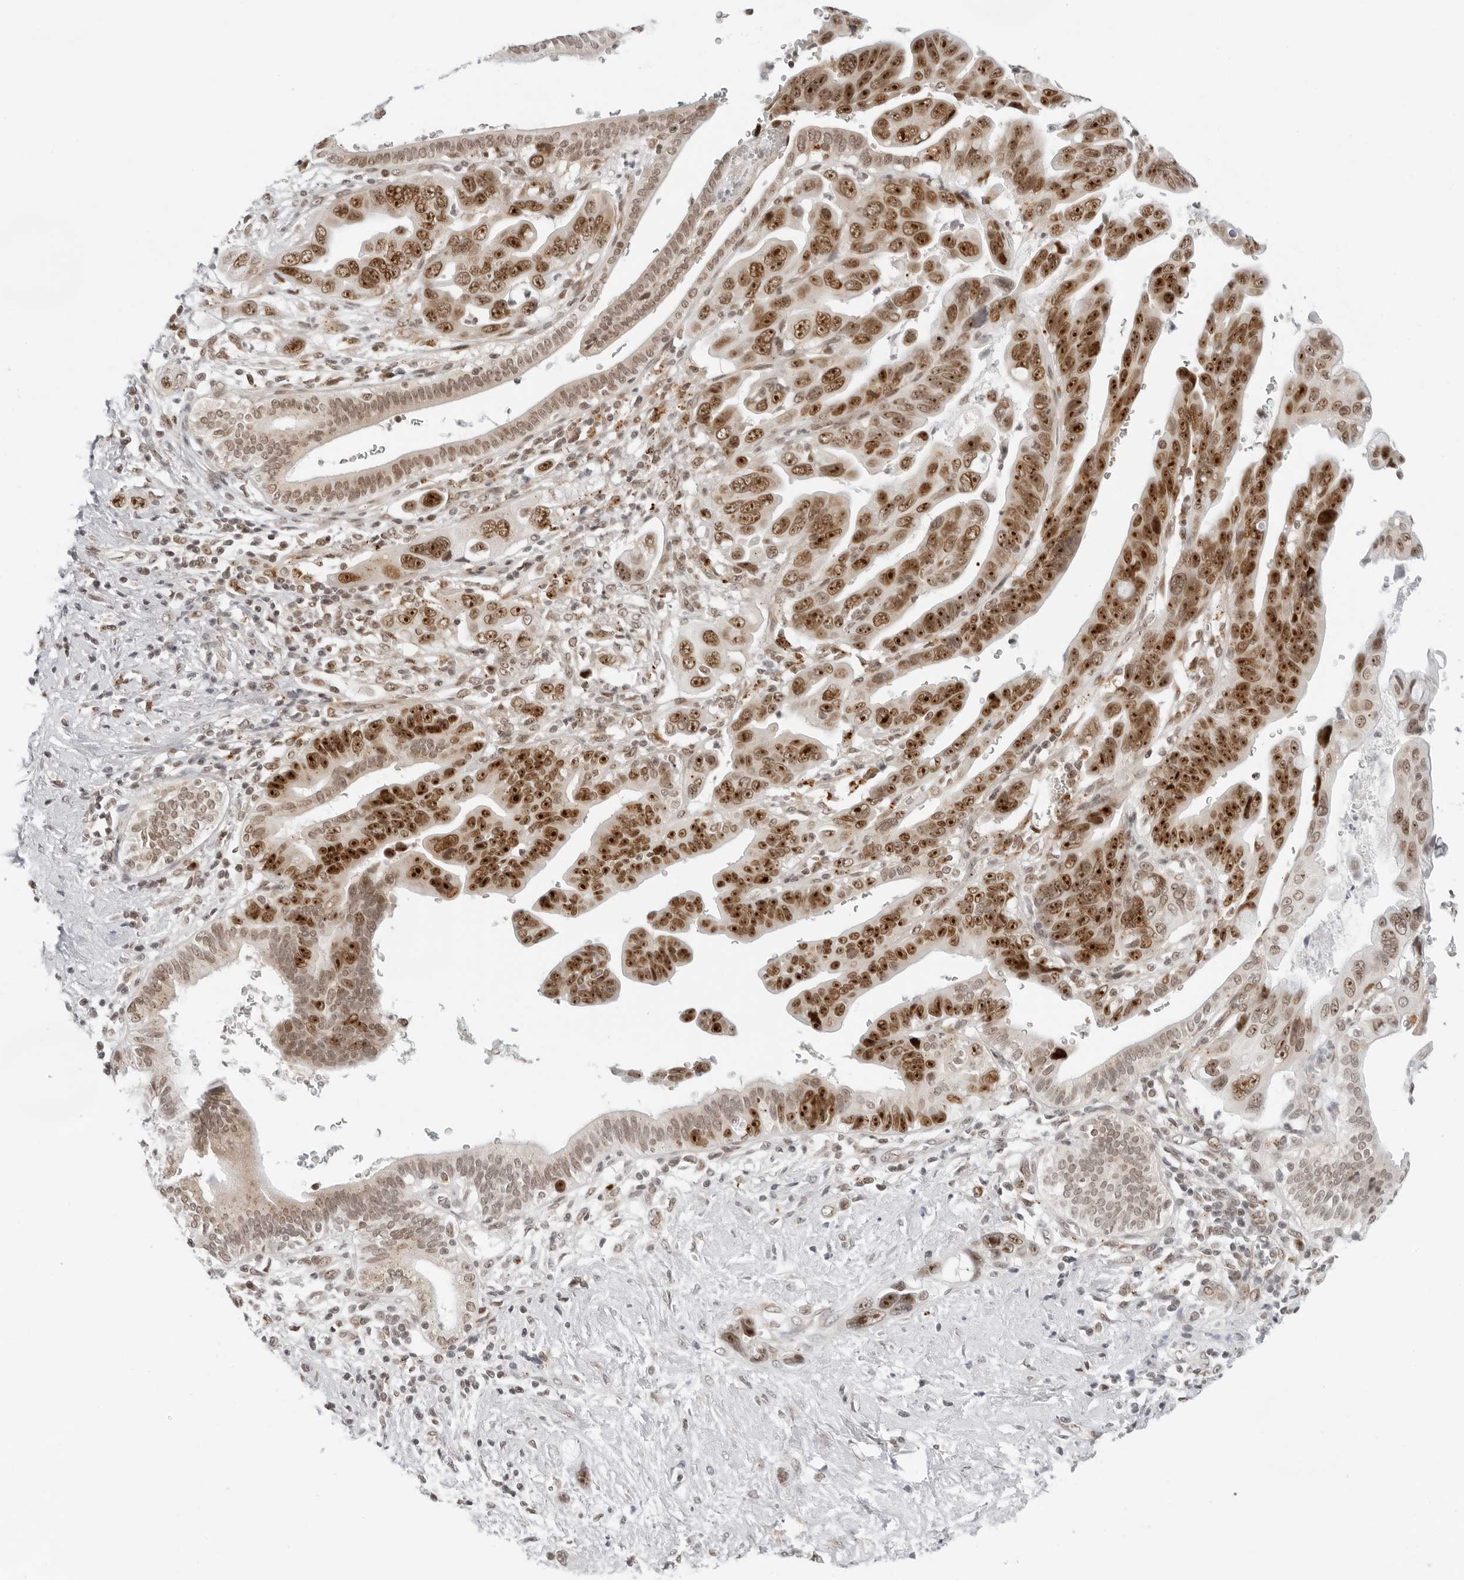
{"staining": {"intensity": "strong", "quantity": ">75%", "location": "nuclear"}, "tissue": "pancreatic cancer", "cell_type": "Tumor cells", "image_type": "cancer", "snomed": [{"axis": "morphology", "description": "Adenocarcinoma, NOS"}, {"axis": "topography", "description": "Pancreas"}], "caption": "Approximately >75% of tumor cells in pancreatic cancer show strong nuclear protein expression as visualized by brown immunohistochemical staining.", "gene": "TOX4", "patient": {"sex": "female", "age": 72}}